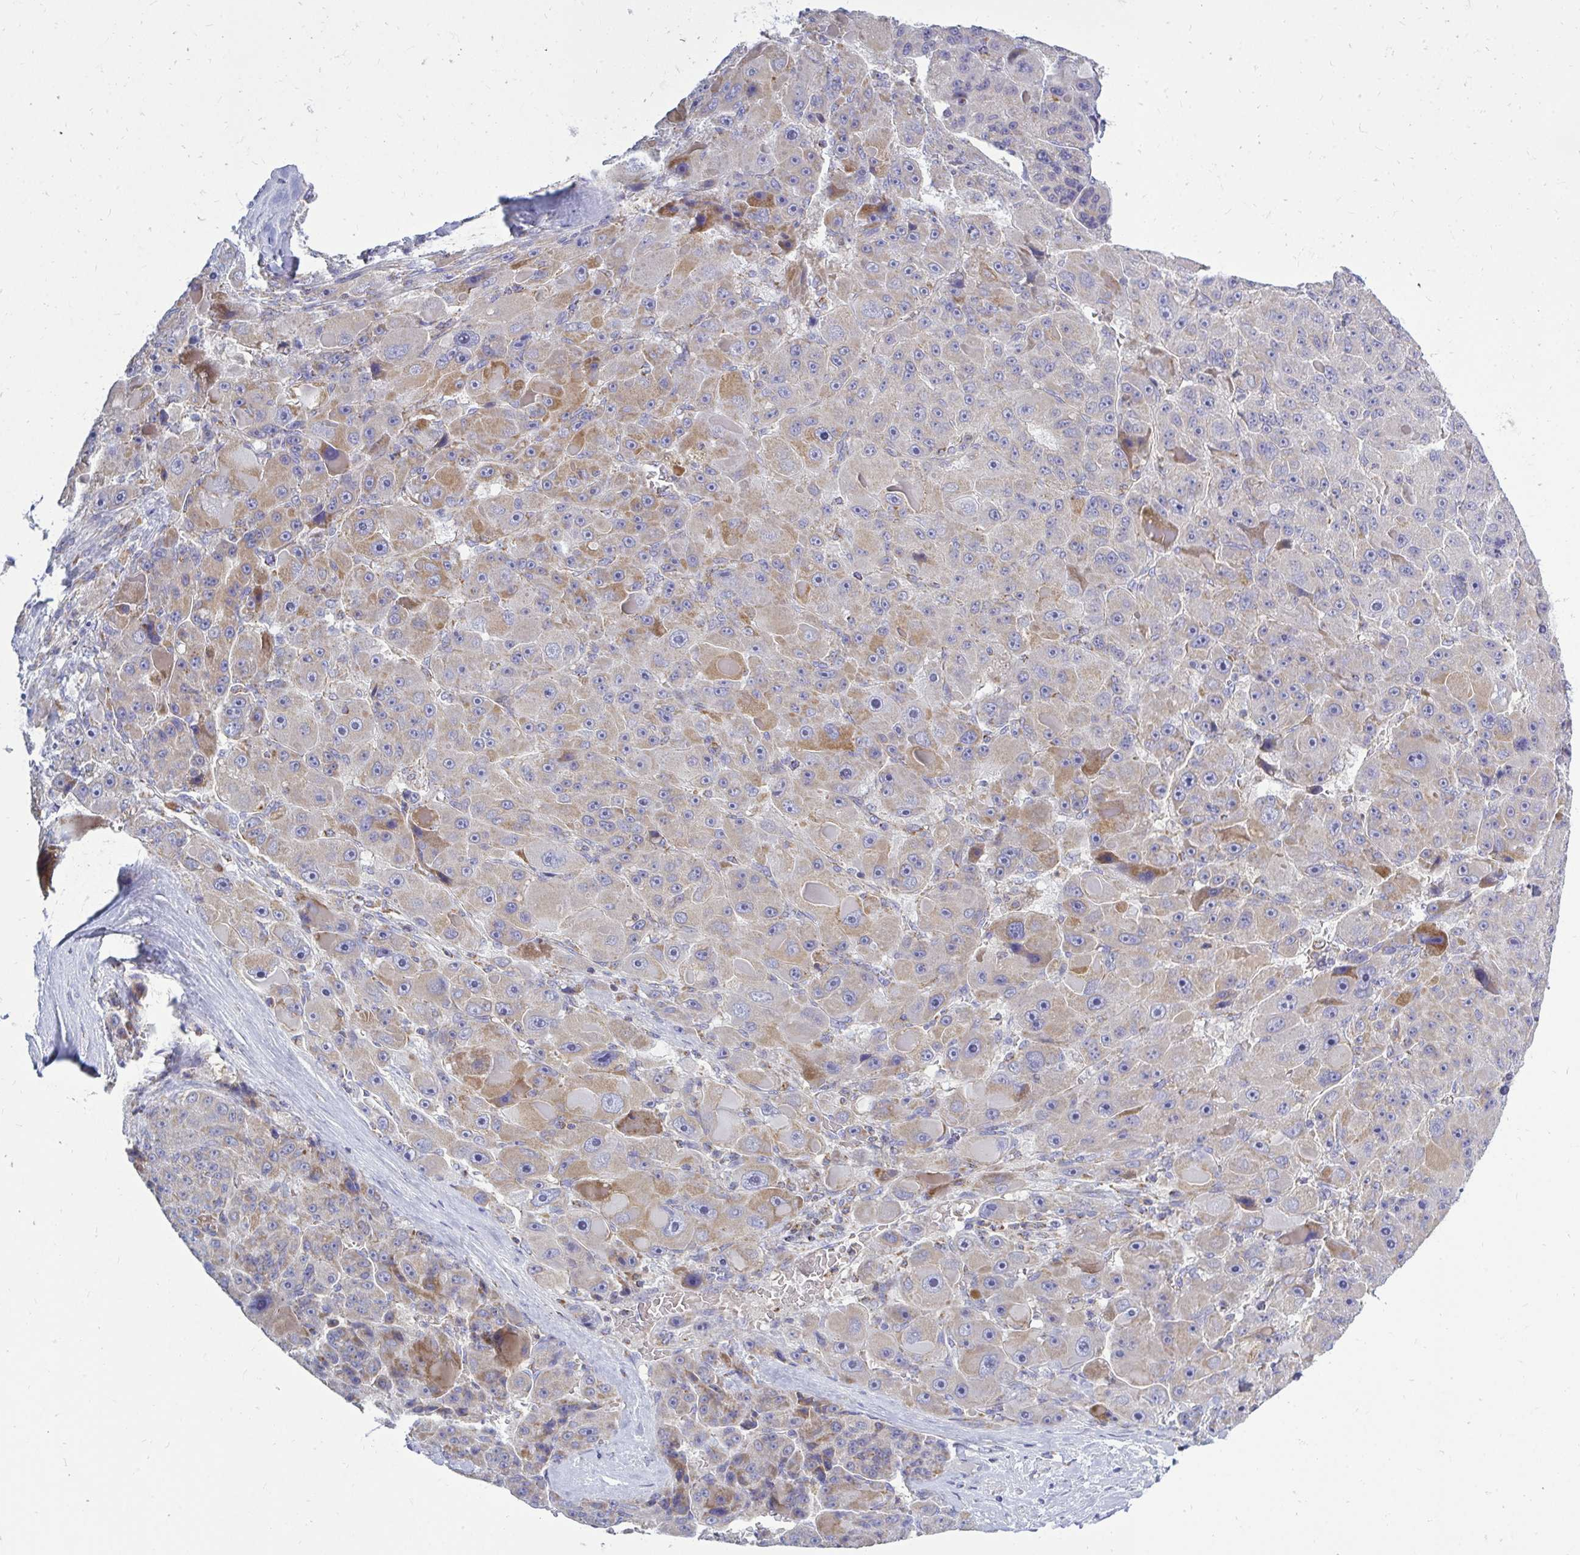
{"staining": {"intensity": "moderate", "quantity": "25%-75%", "location": "cytoplasmic/membranous"}, "tissue": "liver cancer", "cell_type": "Tumor cells", "image_type": "cancer", "snomed": [{"axis": "morphology", "description": "Carcinoma, Hepatocellular, NOS"}, {"axis": "topography", "description": "Liver"}], "caption": "This image displays liver hepatocellular carcinoma stained with IHC to label a protein in brown. The cytoplasmic/membranous of tumor cells show moderate positivity for the protein. Nuclei are counter-stained blue.", "gene": "OR10R2", "patient": {"sex": "male", "age": 76}}